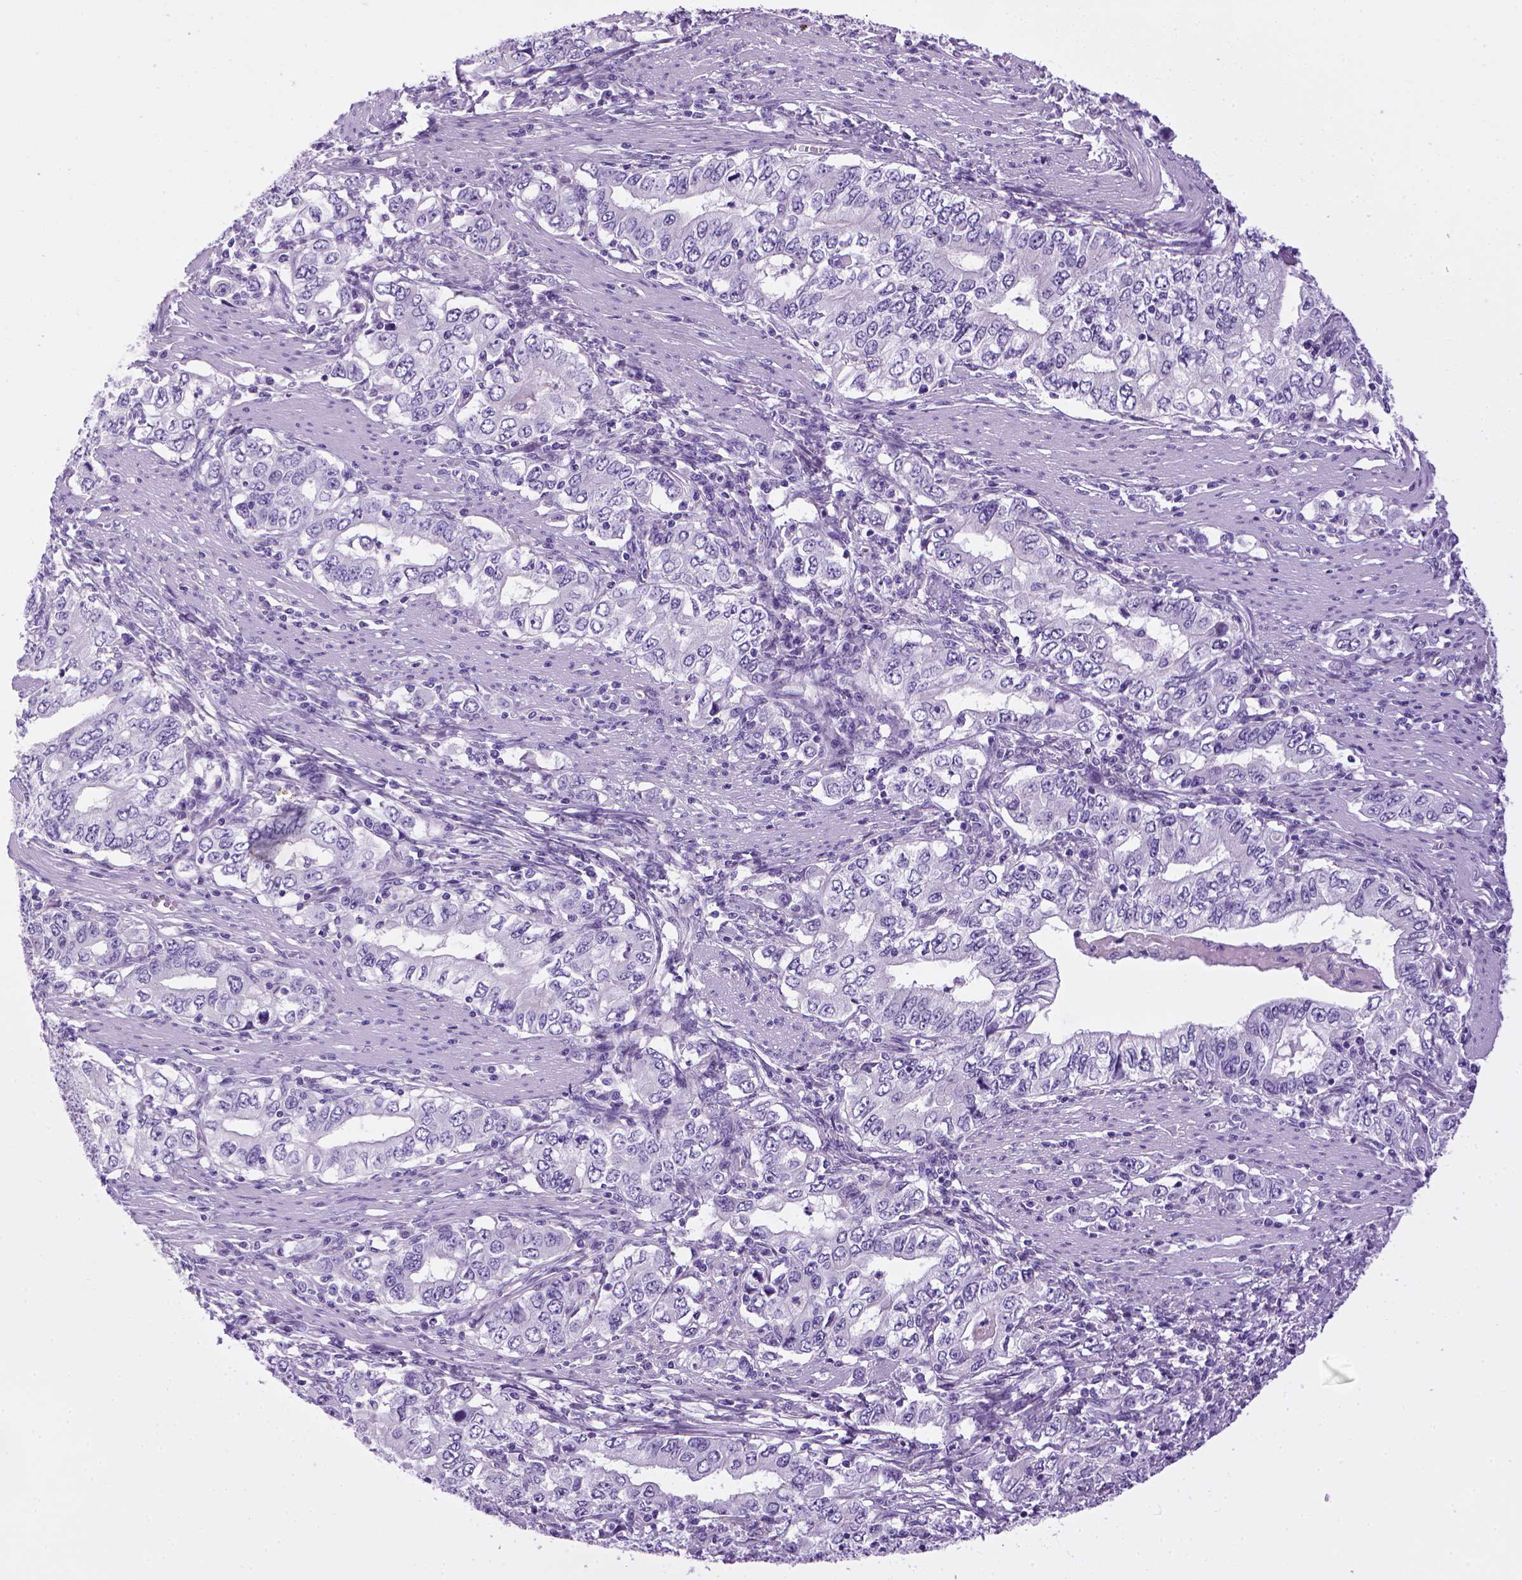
{"staining": {"intensity": "negative", "quantity": "none", "location": "none"}, "tissue": "stomach cancer", "cell_type": "Tumor cells", "image_type": "cancer", "snomed": [{"axis": "morphology", "description": "Adenocarcinoma, NOS"}, {"axis": "topography", "description": "Stomach, lower"}], "caption": "Immunohistochemical staining of stomach cancer (adenocarcinoma) demonstrates no significant staining in tumor cells. (DAB immunohistochemistry with hematoxylin counter stain).", "gene": "SGCG", "patient": {"sex": "female", "age": 72}}